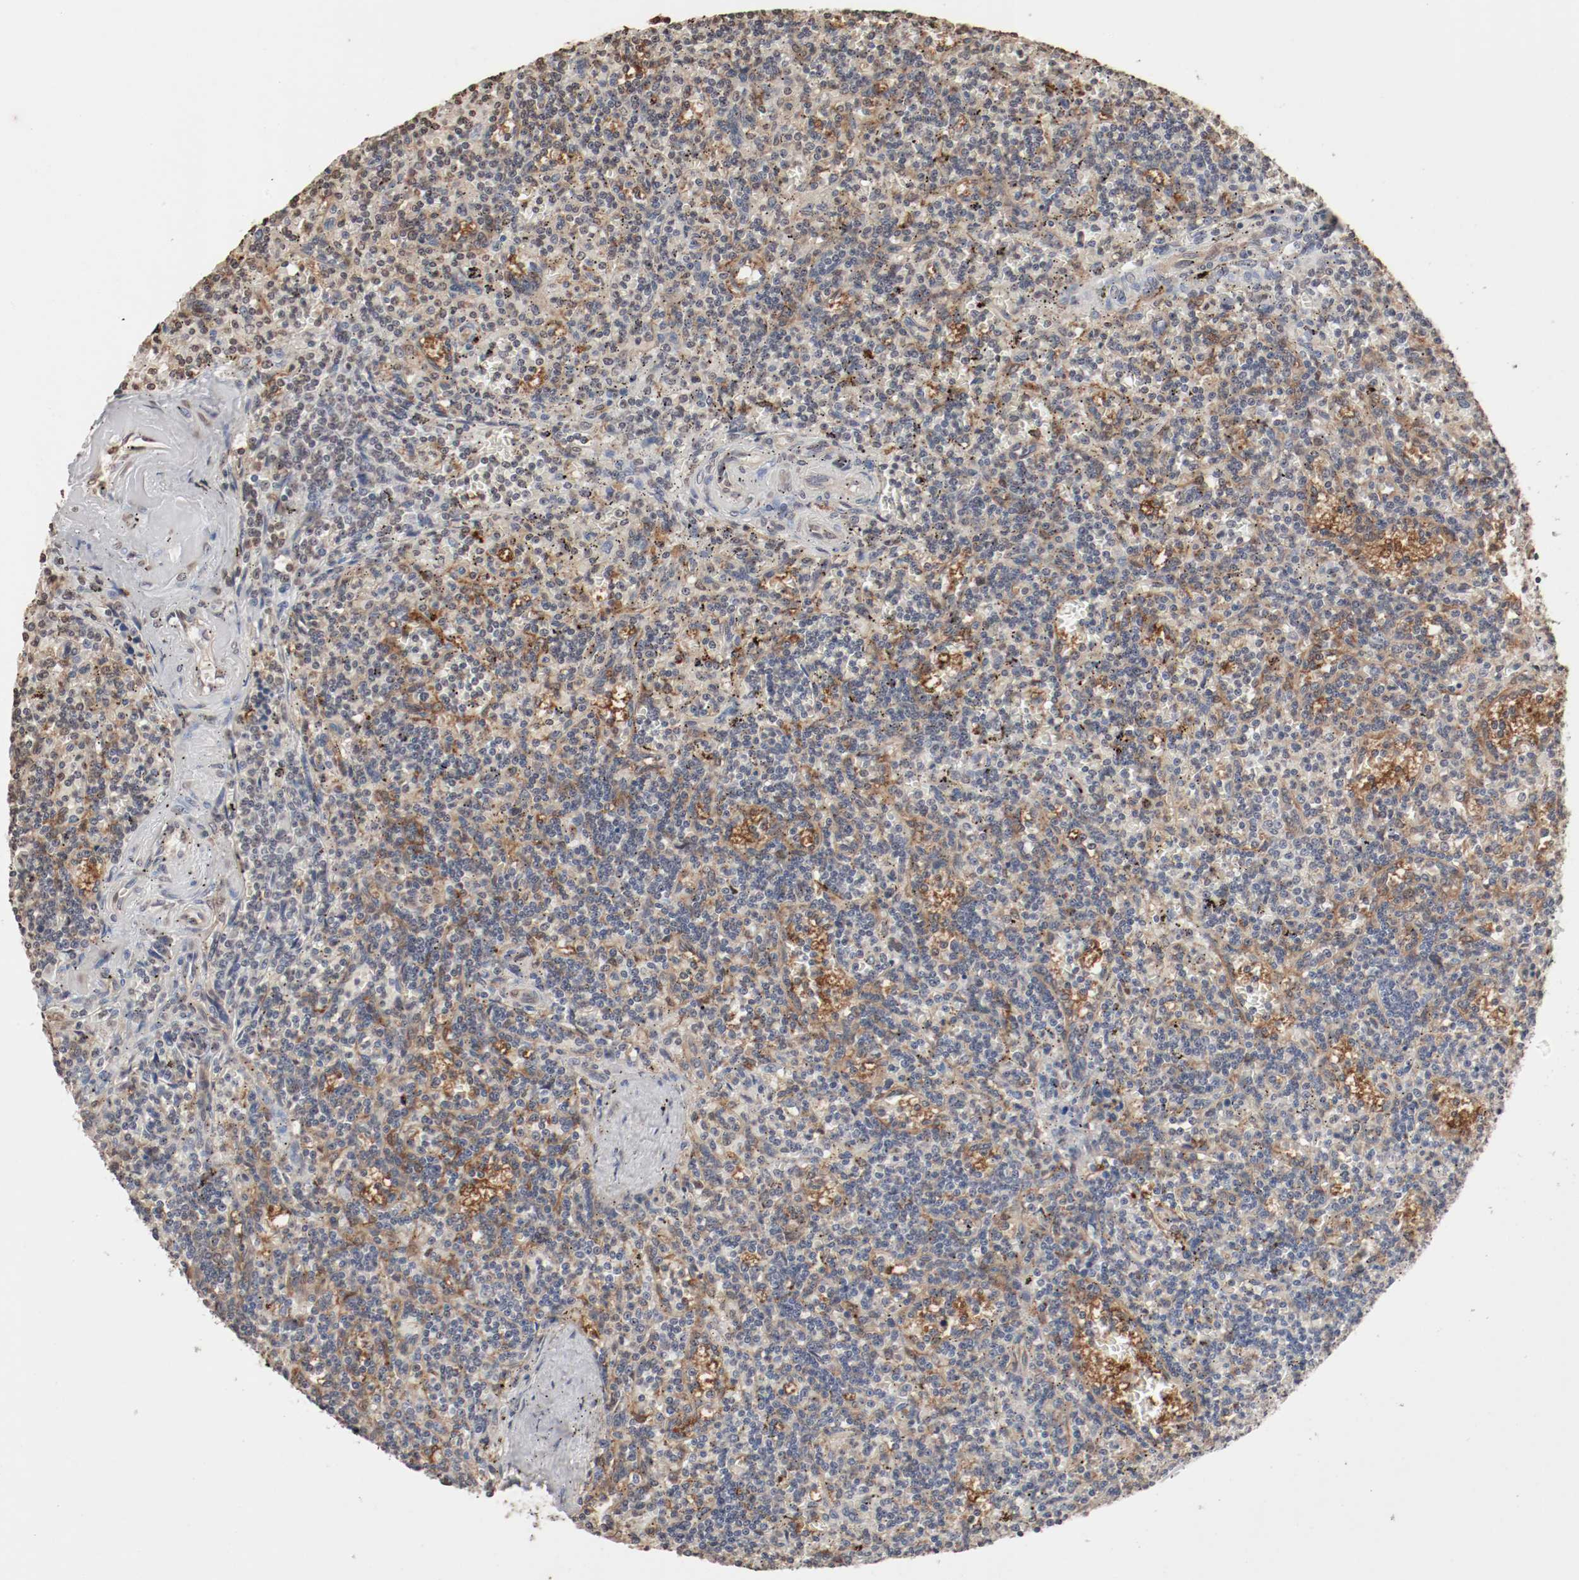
{"staining": {"intensity": "weak", "quantity": "25%-75%", "location": "cytoplasmic/membranous,nuclear"}, "tissue": "lymphoma", "cell_type": "Tumor cells", "image_type": "cancer", "snomed": [{"axis": "morphology", "description": "Malignant lymphoma, non-Hodgkin's type, Low grade"}, {"axis": "topography", "description": "Spleen"}], "caption": "Immunohistochemical staining of low-grade malignant lymphoma, non-Hodgkin's type reveals low levels of weak cytoplasmic/membranous and nuclear expression in about 25%-75% of tumor cells.", "gene": "WASL", "patient": {"sex": "male", "age": 73}}